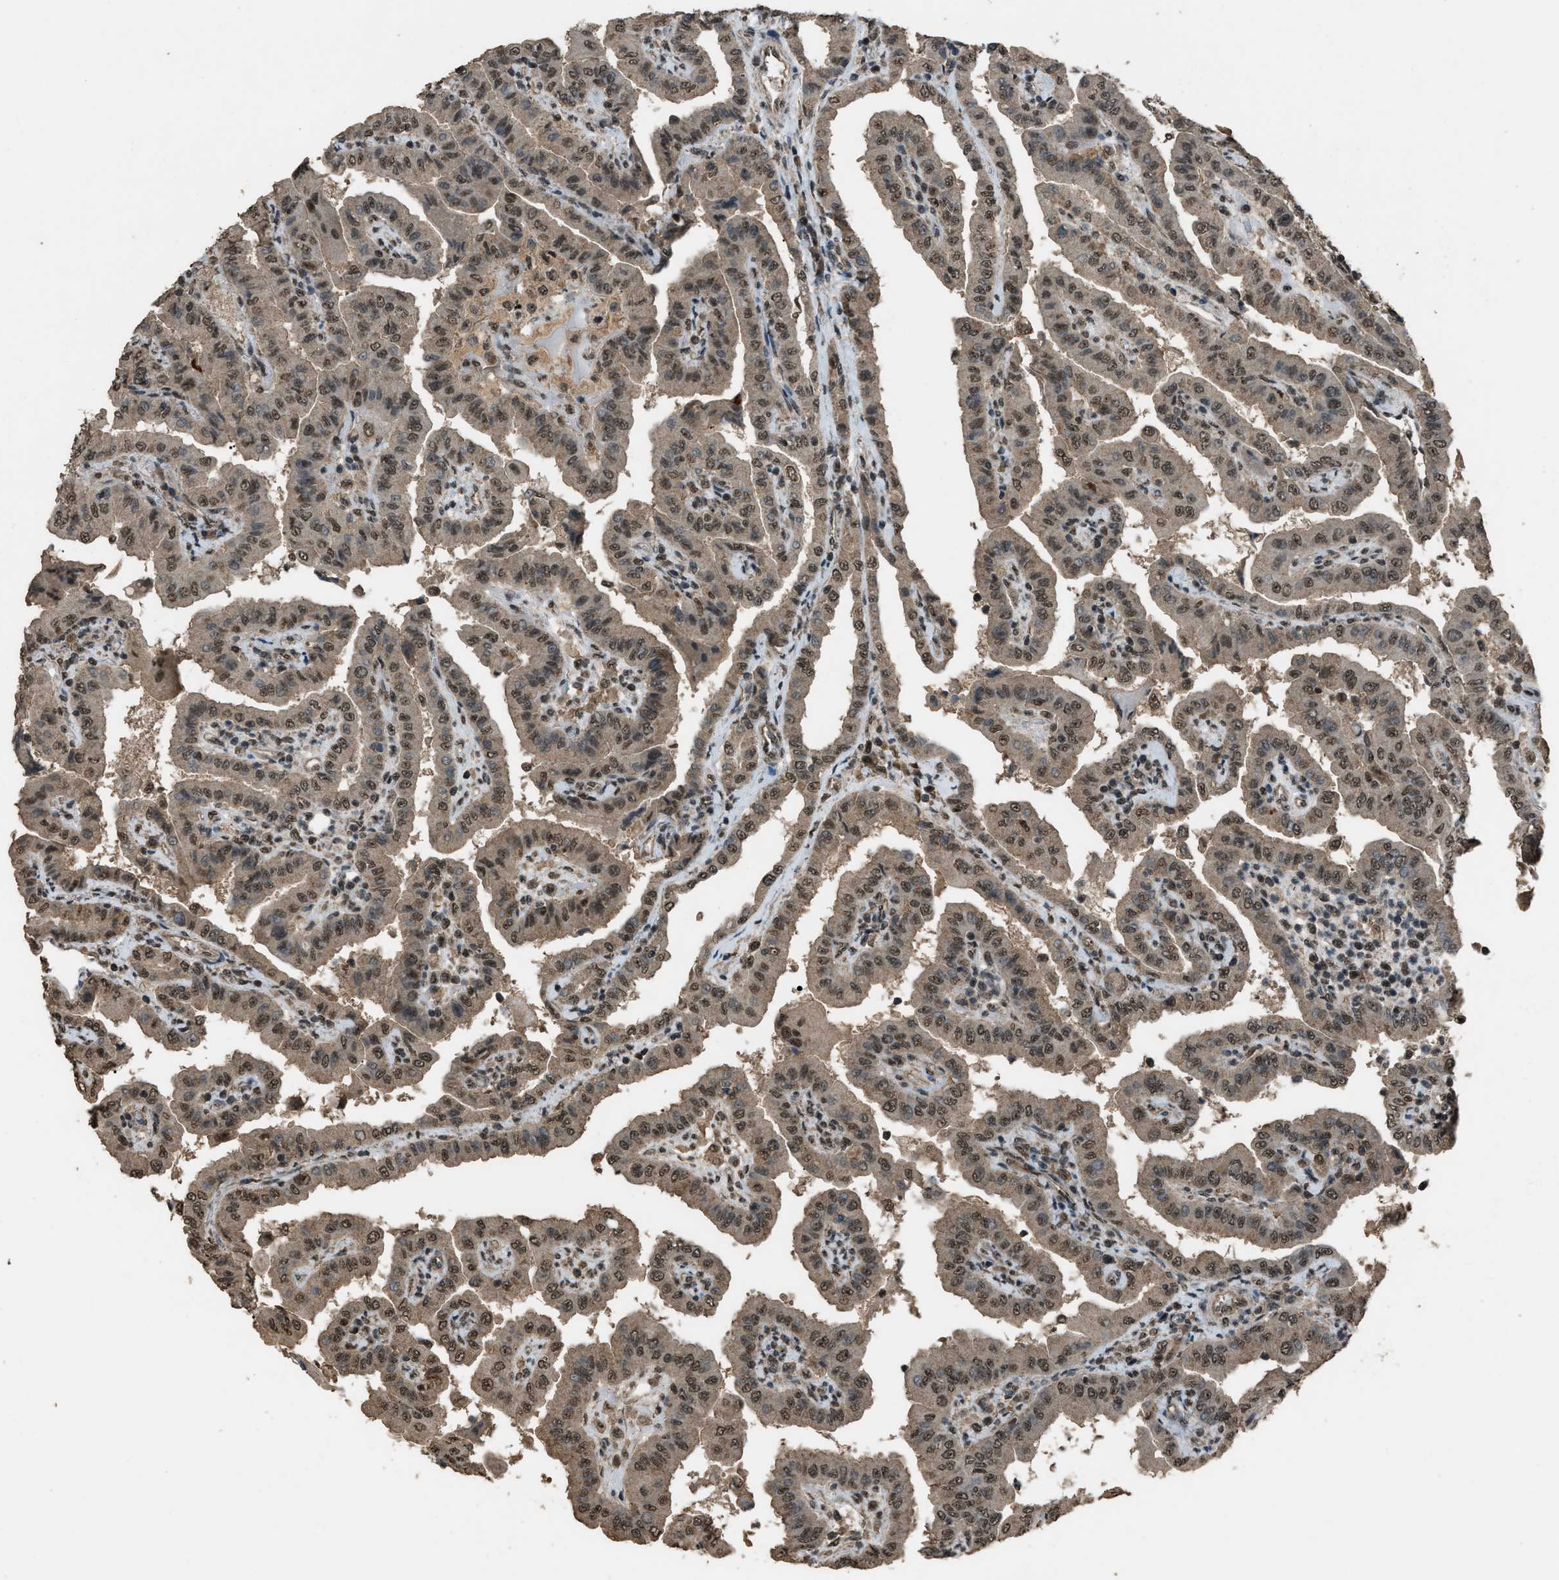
{"staining": {"intensity": "moderate", "quantity": ">75%", "location": "cytoplasmic/membranous,nuclear"}, "tissue": "thyroid cancer", "cell_type": "Tumor cells", "image_type": "cancer", "snomed": [{"axis": "morphology", "description": "Papillary adenocarcinoma, NOS"}, {"axis": "topography", "description": "Thyroid gland"}], "caption": "Protein expression analysis of human thyroid cancer (papillary adenocarcinoma) reveals moderate cytoplasmic/membranous and nuclear expression in about >75% of tumor cells.", "gene": "SERTAD2", "patient": {"sex": "male", "age": 33}}